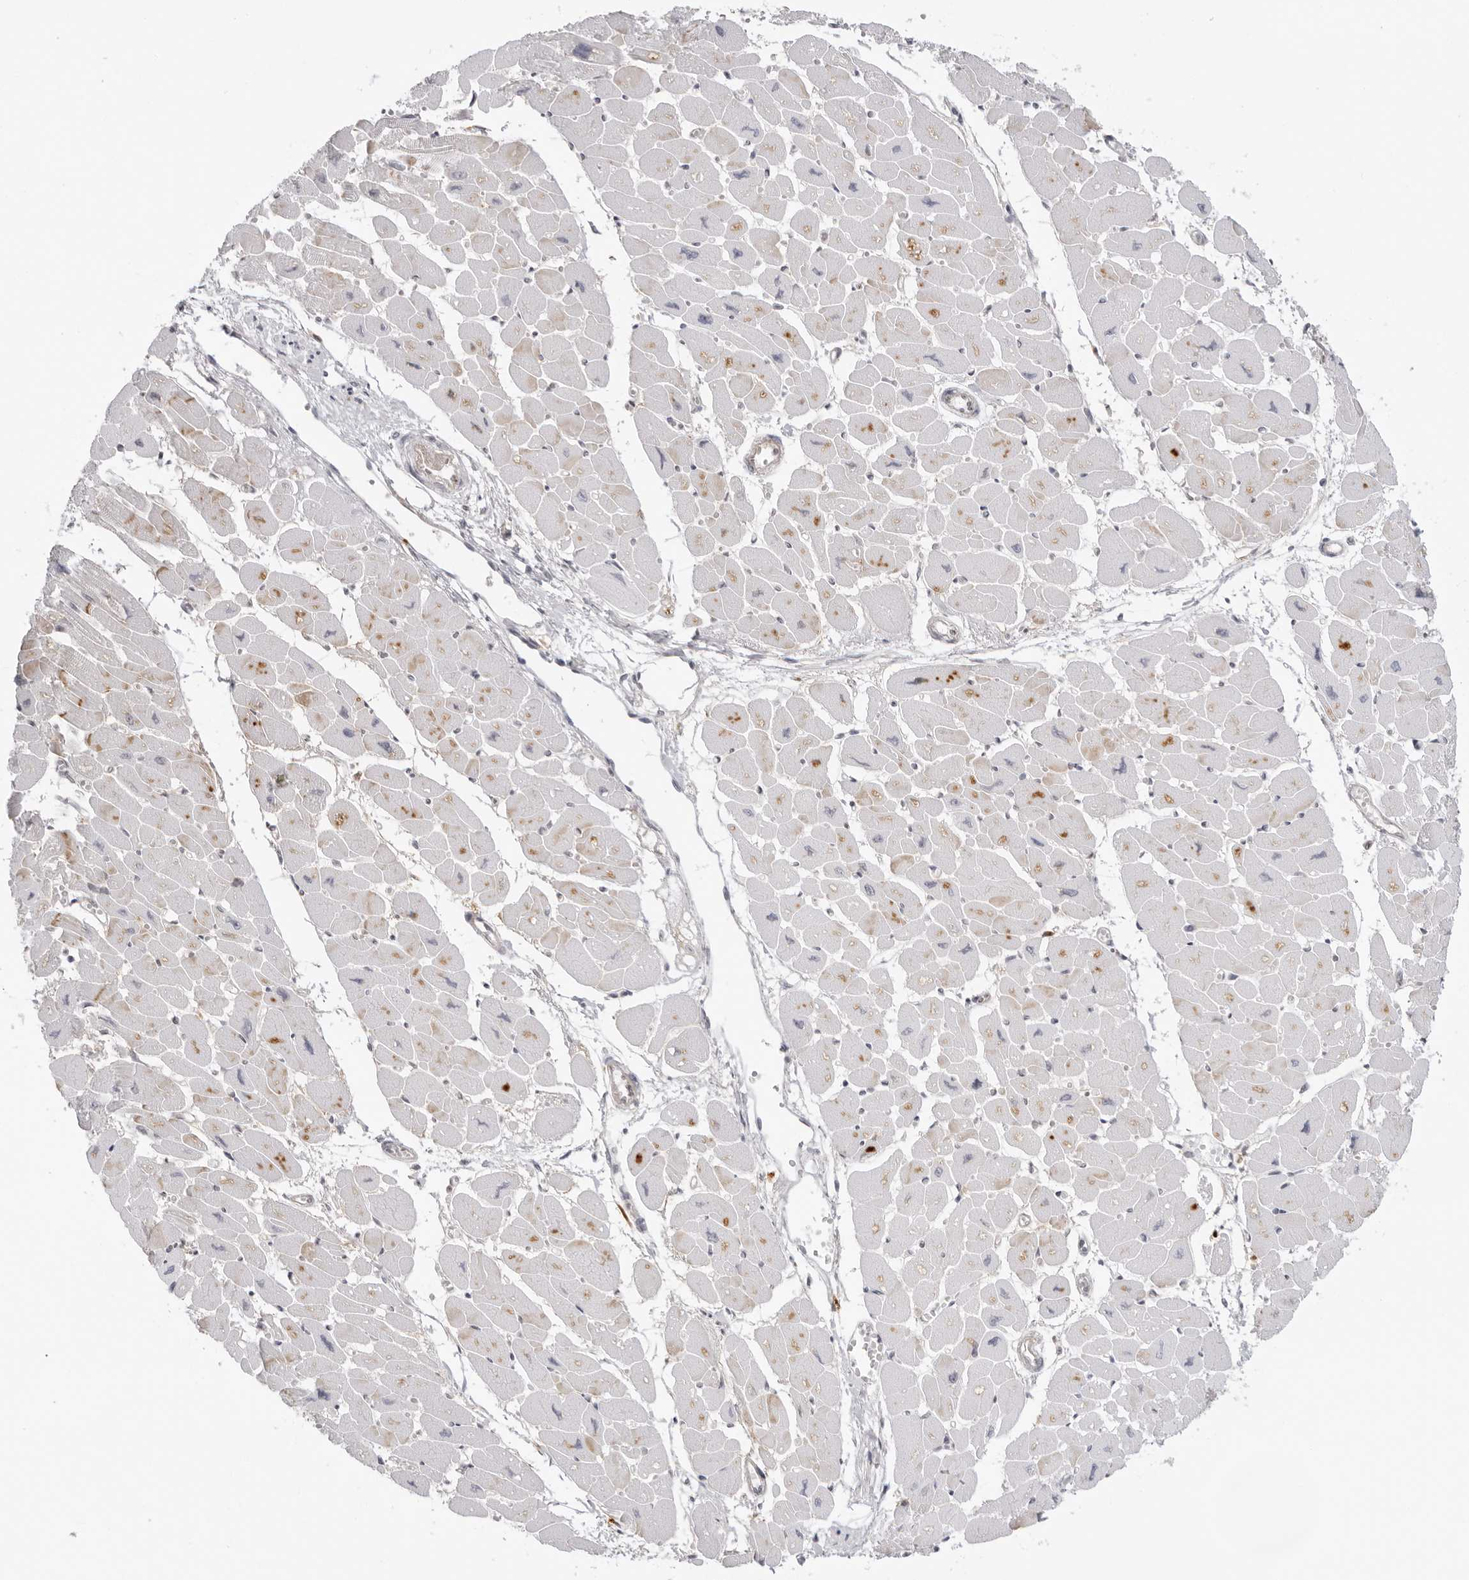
{"staining": {"intensity": "moderate", "quantity": "25%-75%", "location": "cytoplasmic/membranous"}, "tissue": "heart muscle", "cell_type": "Cardiomyocytes", "image_type": "normal", "snomed": [{"axis": "morphology", "description": "Normal tissue, NOS"}, {"axis": "topography", "description": "Heart"}], "caption": "Immunohistochemical staining of unremarkable heart muscle demonstrates medium levels of moderate cytoplasmic/membranous positivity in approximately 25%-75% of cardiomyocytes. (DAB (3,3'-diaminobenzidine) = brown stain, brightfield microscopy at high magnification).", "gene": "TRAPPC3", "patient": {"sex": "female", "age": 54}}